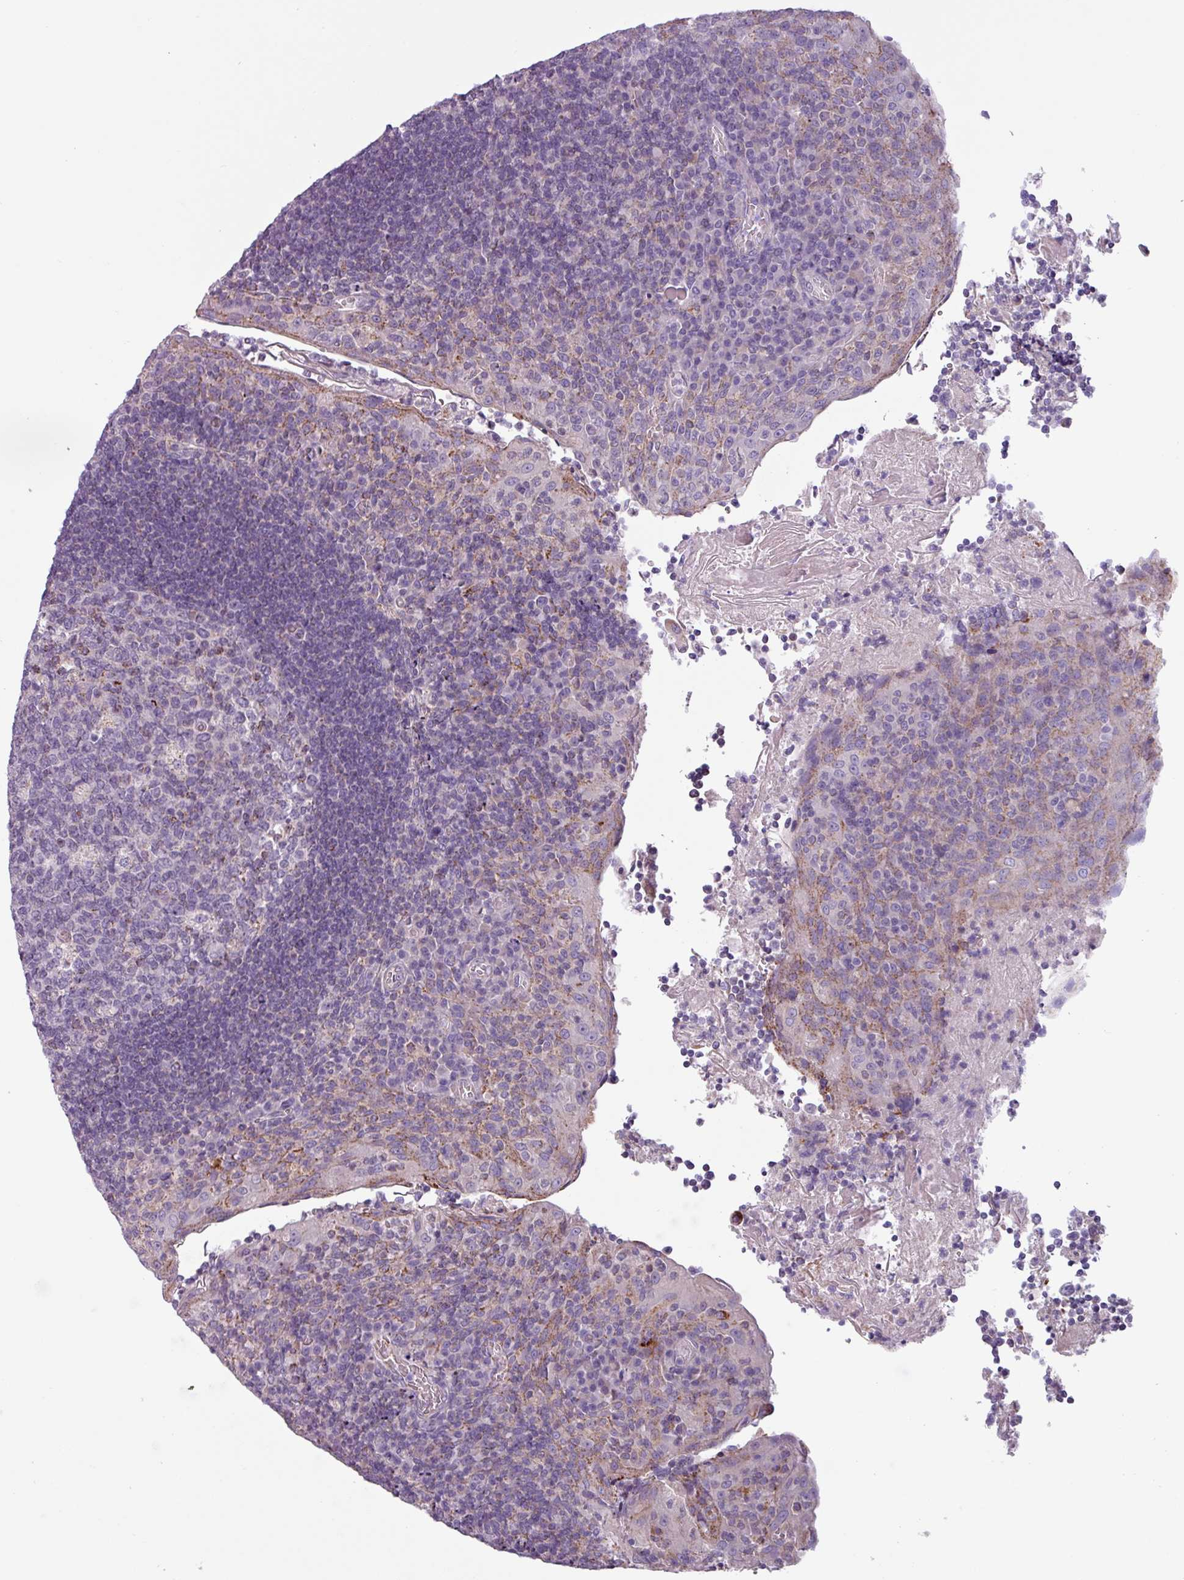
{"staining": {"intensity": "negative", "quantity": "none", "location": "none"}, "tissue": "tonsil", "cell_type": "Germinal center cells", "image_type": "normal", "snomed": [{"axis": "morphology", "description": "Normal tissue, NOS"}, {"axis": "topography", "description": "Tonsil"}], "caption": "The image exhibits no staining of germinal center cells in benign tonsil.", "gene": "CAMK1", "patient": {"sex": "male", "age": 17}}